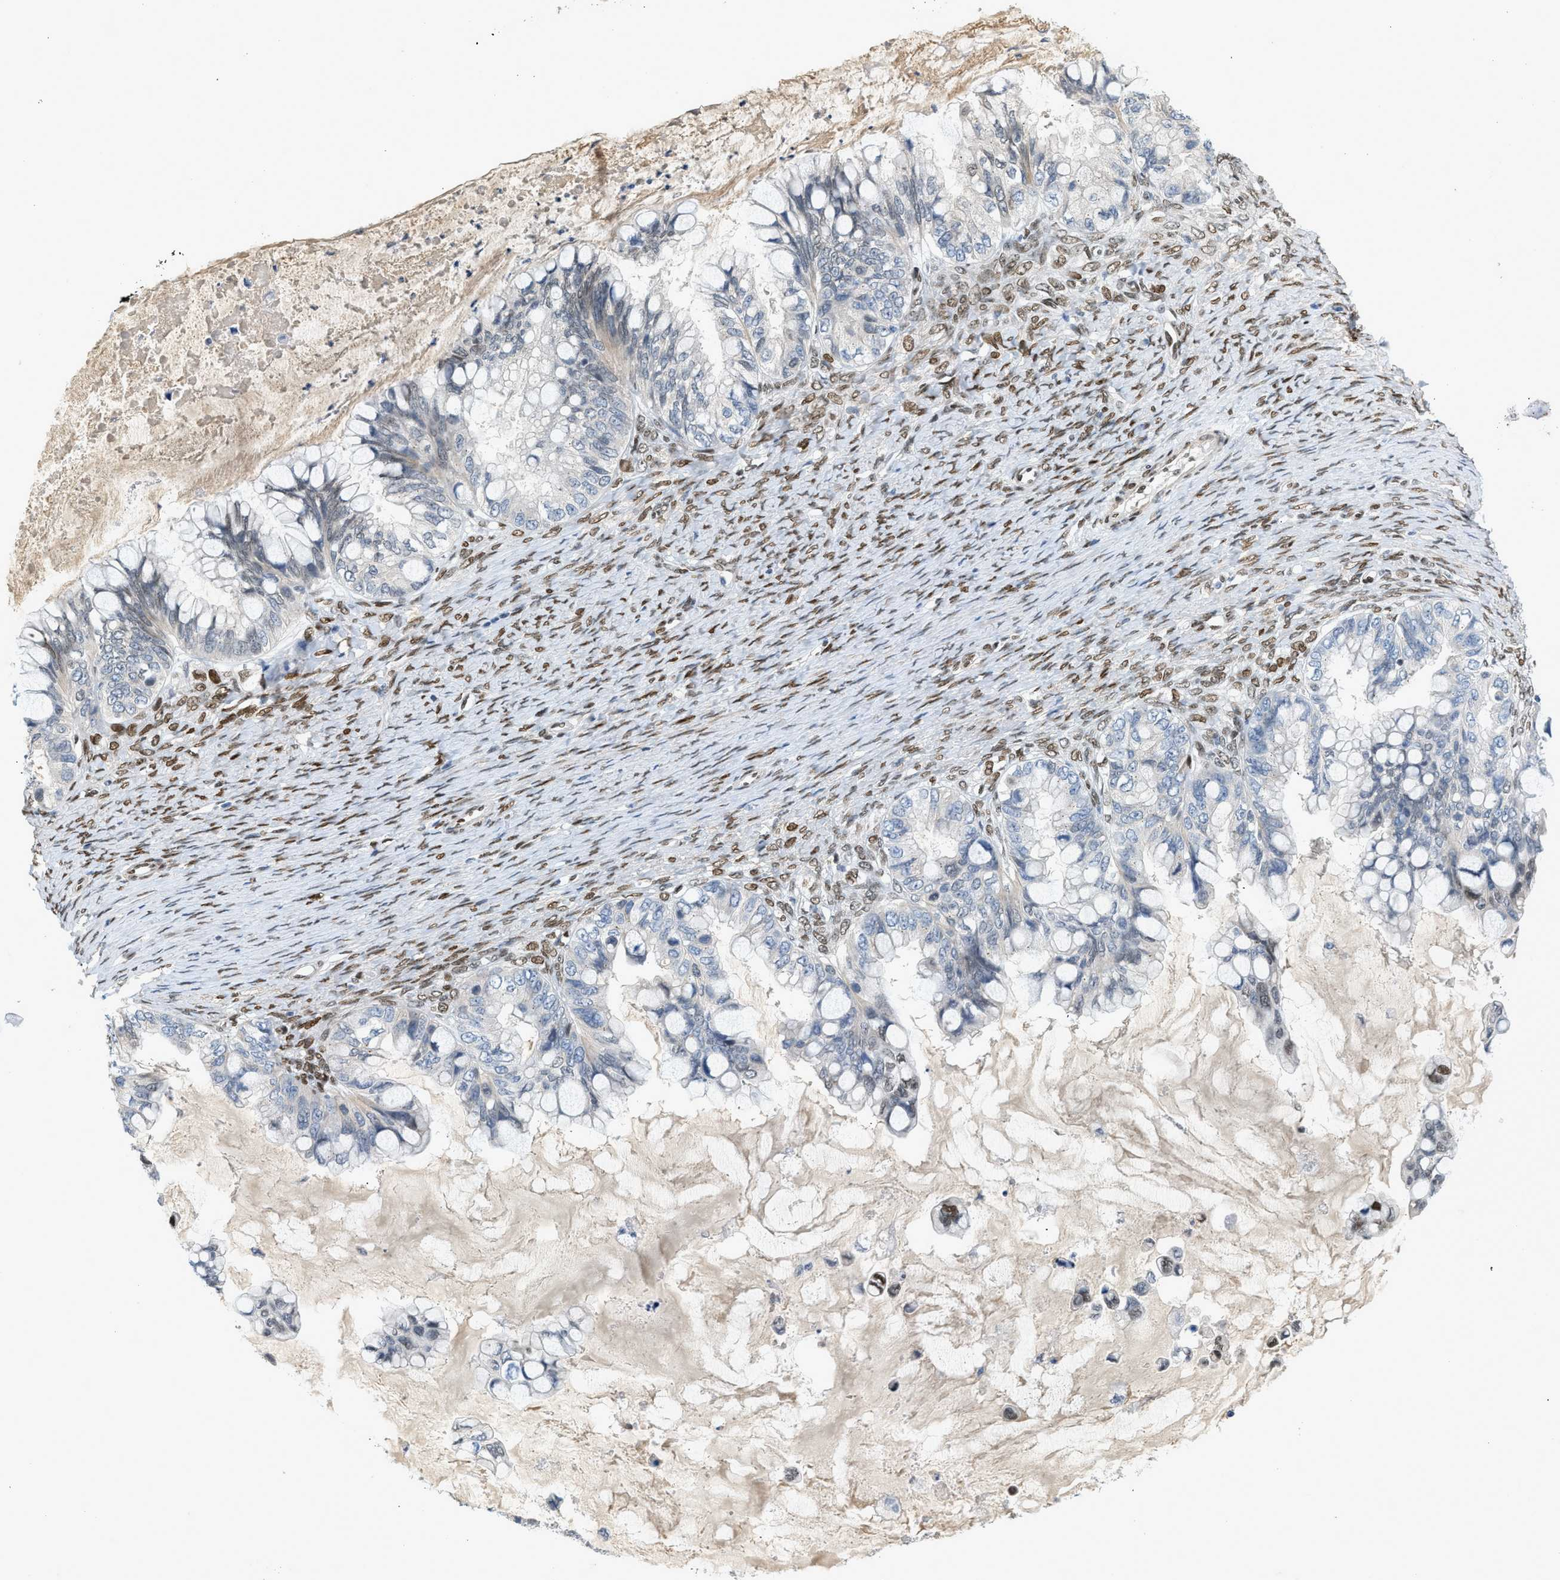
{"staining": {"intensity": "negative", "quantity": "none", "location": "none"}, "tissue": "ovarian cancer", "cell_type": "Tumor cells", "image_type": "cancer", "snomed": [{"axis": "morphology", "description": "Cystadenocarcinoma, mucinous, NOS"}, {"axis": "topography", "description": "Ovary"}], "caption": "An immunohistochemistry photomicrograph of ovarian cancer is shown. There is no staining in tumor cells of ovarian cancer.", "gene": "ZBTB20", "patient": {"sex": "female", "age": 80}}